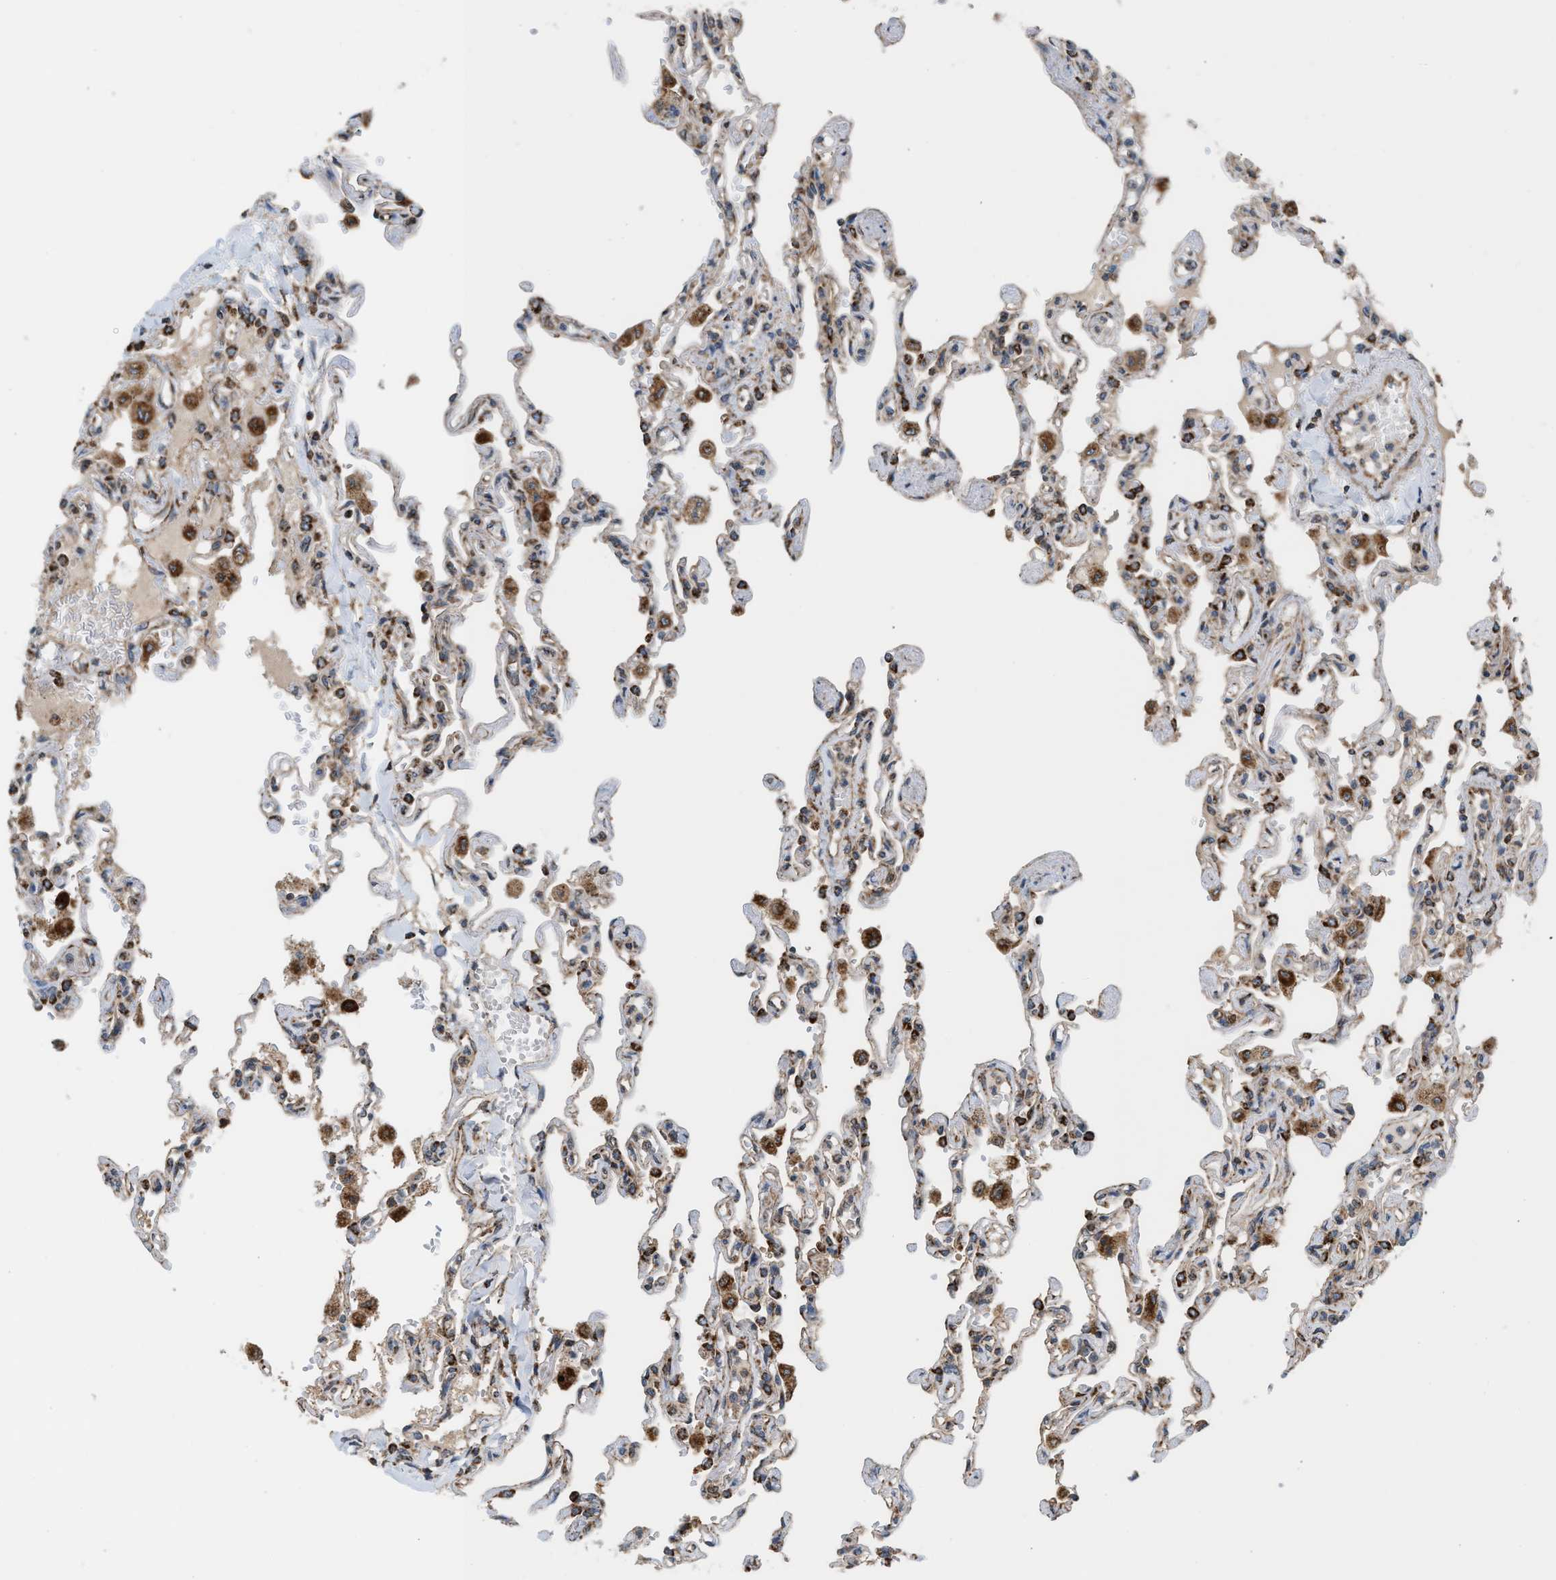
{"staining": {"intensity": "moderate", "quantity": ">75%", "location": "cytoplasmic/membranous"}, "tissue": "lung", "cell_type": "Alveolar cells", "image_type": "normal", "snomed": [{"axis": "morphology", "description": "Normal tissue, NOS"}, {"axis": "topography", "description": "Lung"}], "caption": "A high-resolution photomicrograph shows IHC staining of normal lung, which demonstrates moderate cytoplasmic/membranous expression in about >75% of alveolar cells.", "gene": "SGSM2", "patient": {"sex": "male", "age": 21}}